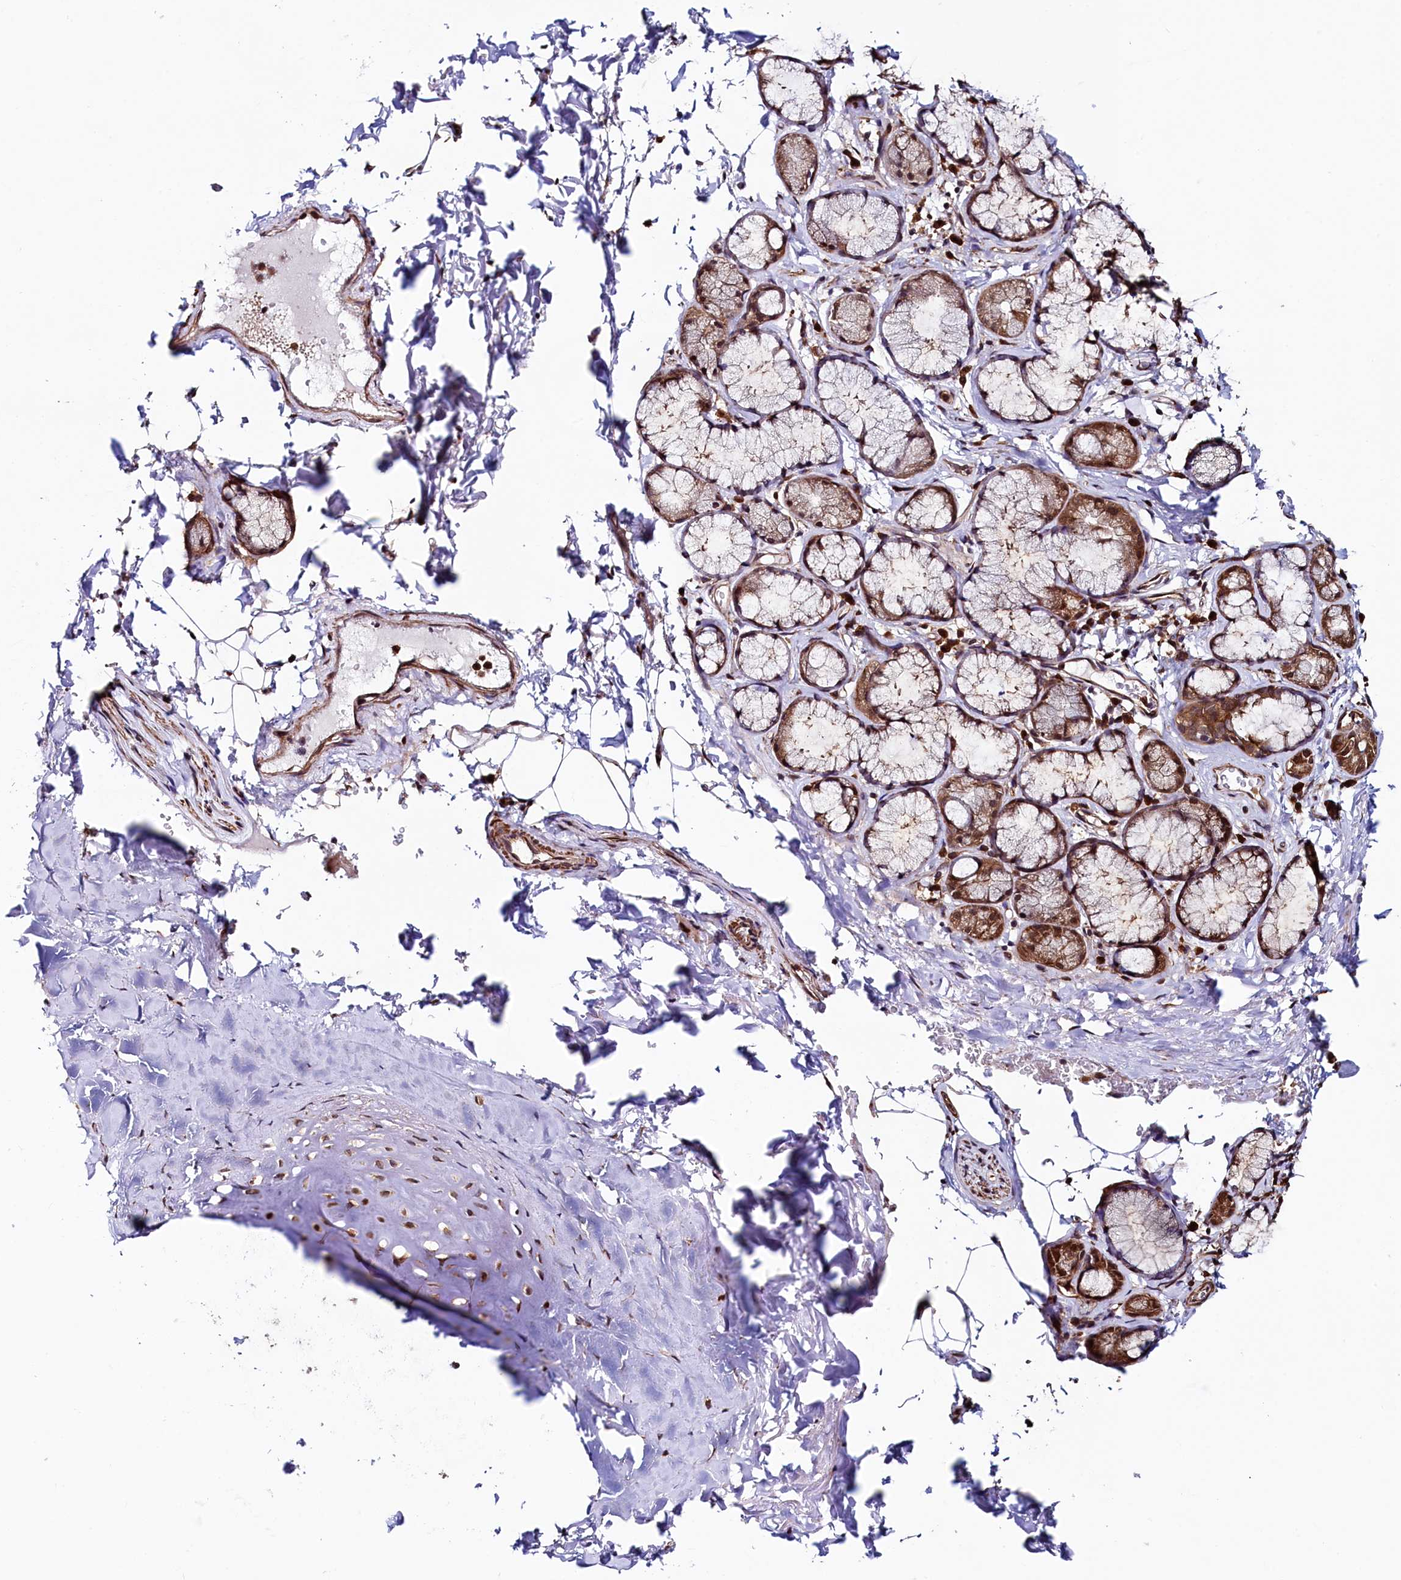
{"staining": {"intensity": "moderate", "quantity": ">75%", "location": "nuclear"}, "tissue": "adipose tissue", "cell_type": "Adipocytes", "image_type": "normal", "snomed": [{"axis": "morphology", "description": "Normal tissue, NOS"}, {"axis": "topography", "description": "Cartilage tissue"}], "caption": "Immunohistochemical staining of benign adipose tissue displays moderate nuclear protein expression in approximately >75% of adipocytes. (IHC, brightfield microscopy, high magnification).", "gene": "LEO1", "patient": {"sex": "female", "age": 63}}